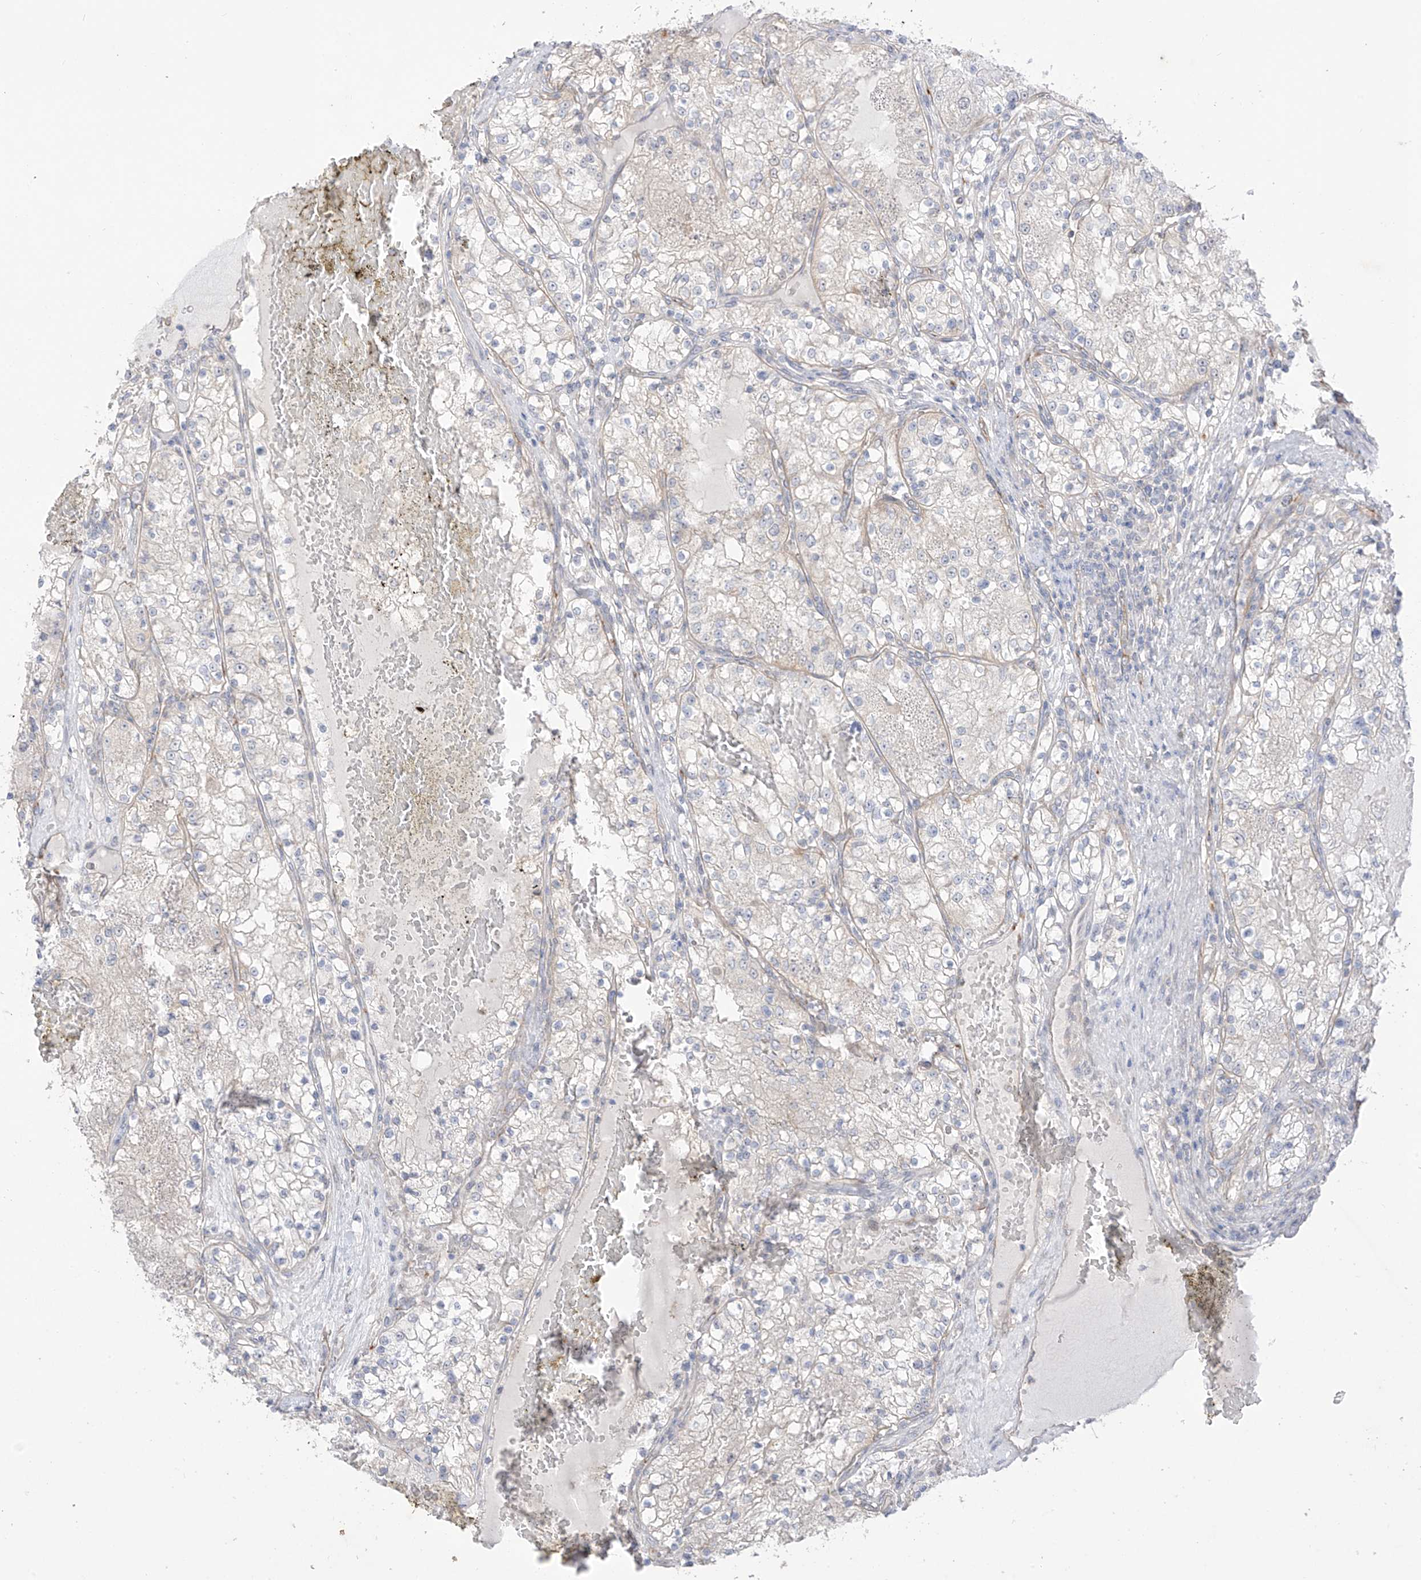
{"staining": {"intensity": "negative", "quantity": "none", "location": "none"}, "tissue": "renal cancer", "cell_type": "Tumor cells", "image_type": "cancer", "snomed": [{"axis": "morphology", "description": "Normal tissue, NOS"}, {"axis": "morphology", "description": "Adenocarcinoma, NOS"}, {"axis": "topography", "description": "Kidney"}], "caption": "Renal cancer (adenocarcinoma) stained for a protein using IHC demonstrates no staining tumor cells.", "gene": "EIPR1", "patient": {"sex": "male", "age": 68}}